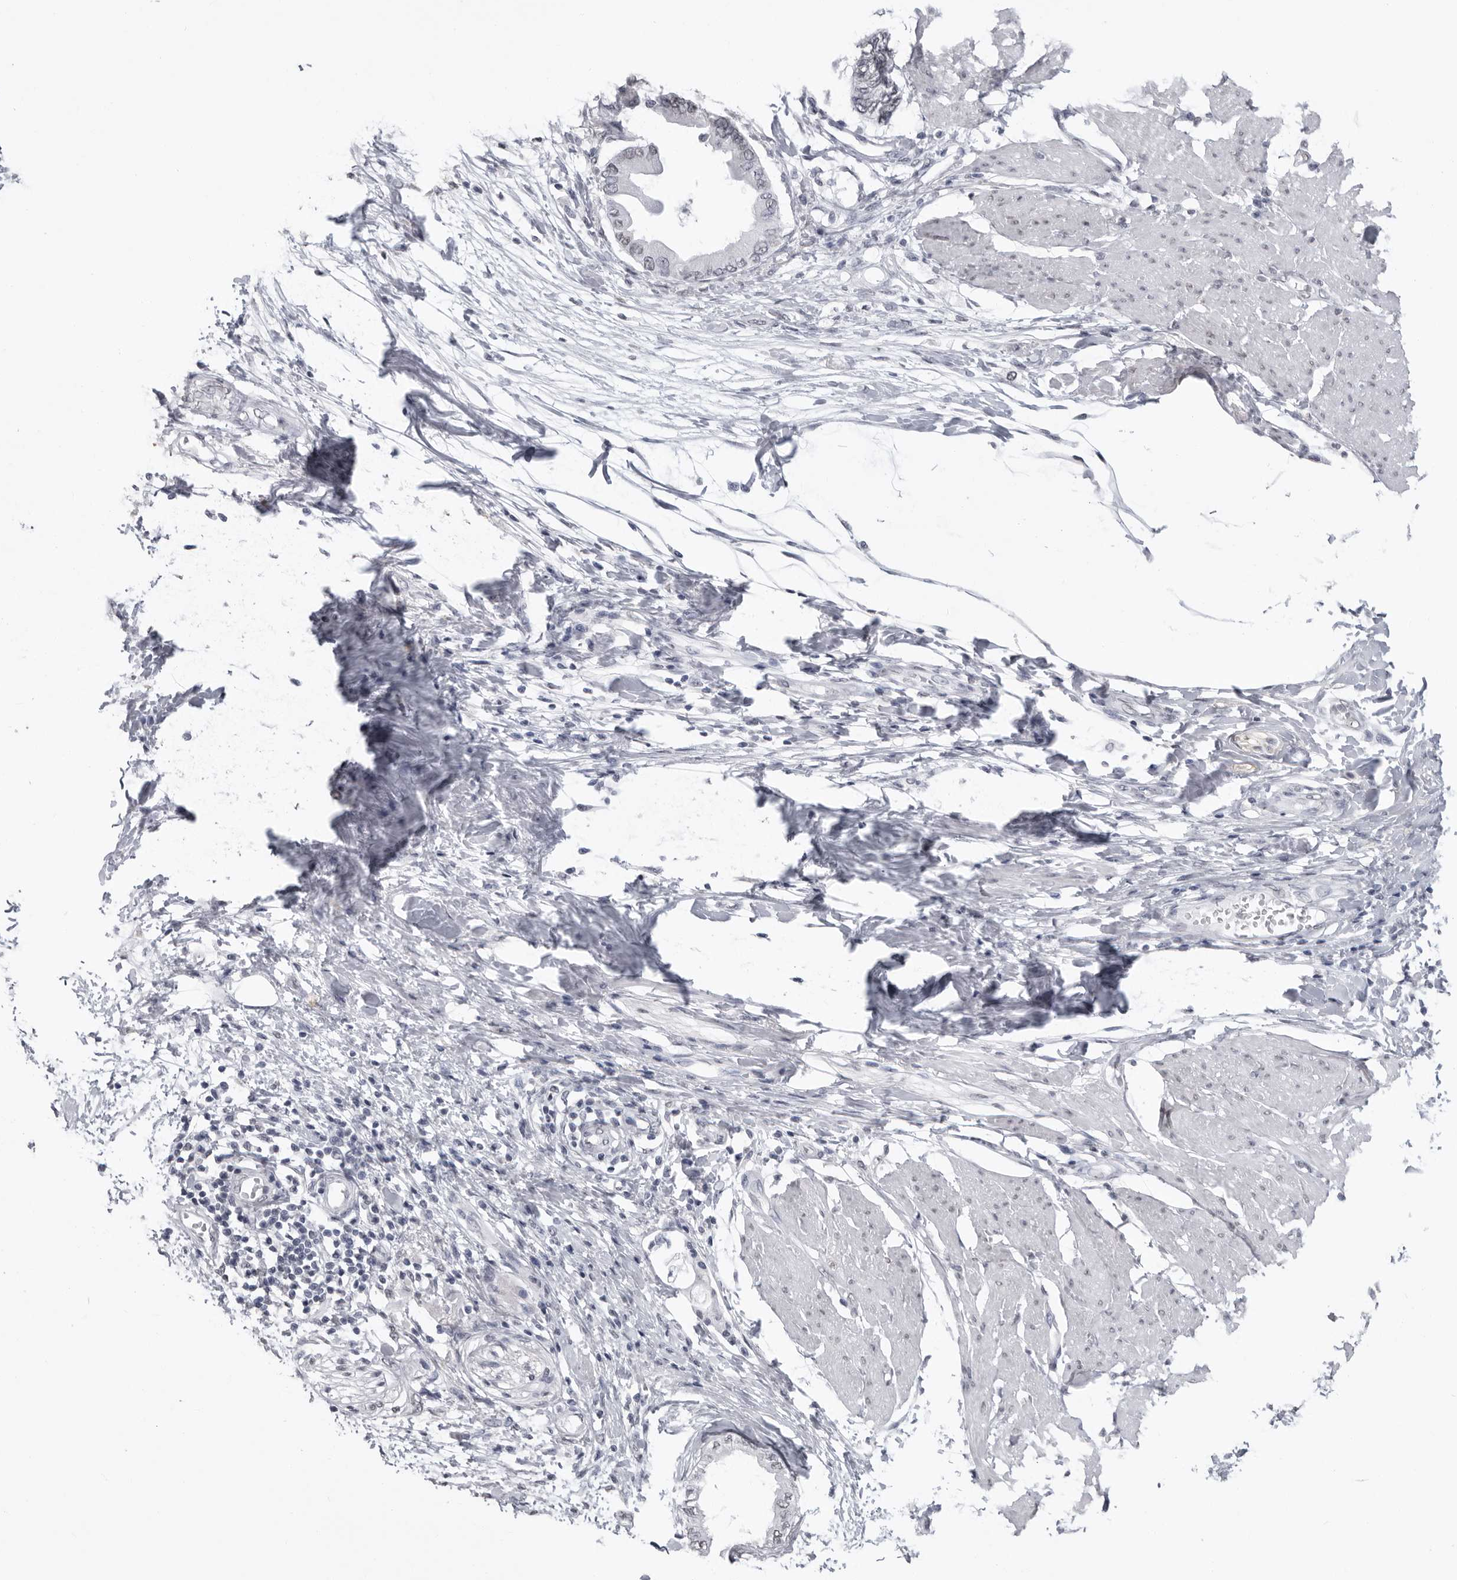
{"staining": {"intensity": "negative", "quantity": "none", "location": "none"}, "tissue": "pancreatic cancer", "cell_type": "Tumor cells", "image_type": "cancer", "snomed": [{"axis": "morphology", "description": "Normal tissue, NOS"}, {"axis": "morphology", "description": "Adenocarcinoma, NOS"}, {"axis": "topography", "description": "Pancreas"}, {"axis": "topography", "description": "Duodenum"}], "caption": "An immunohistochemistry micrograph of pancreatic cancer (adenocarcinoma) is shown. There is no staining in tumor cells of pancreatic cancer (adenocarcinoma).", "gene": "HEPACAM", "patient": {"sex": "female", "age": 60}}